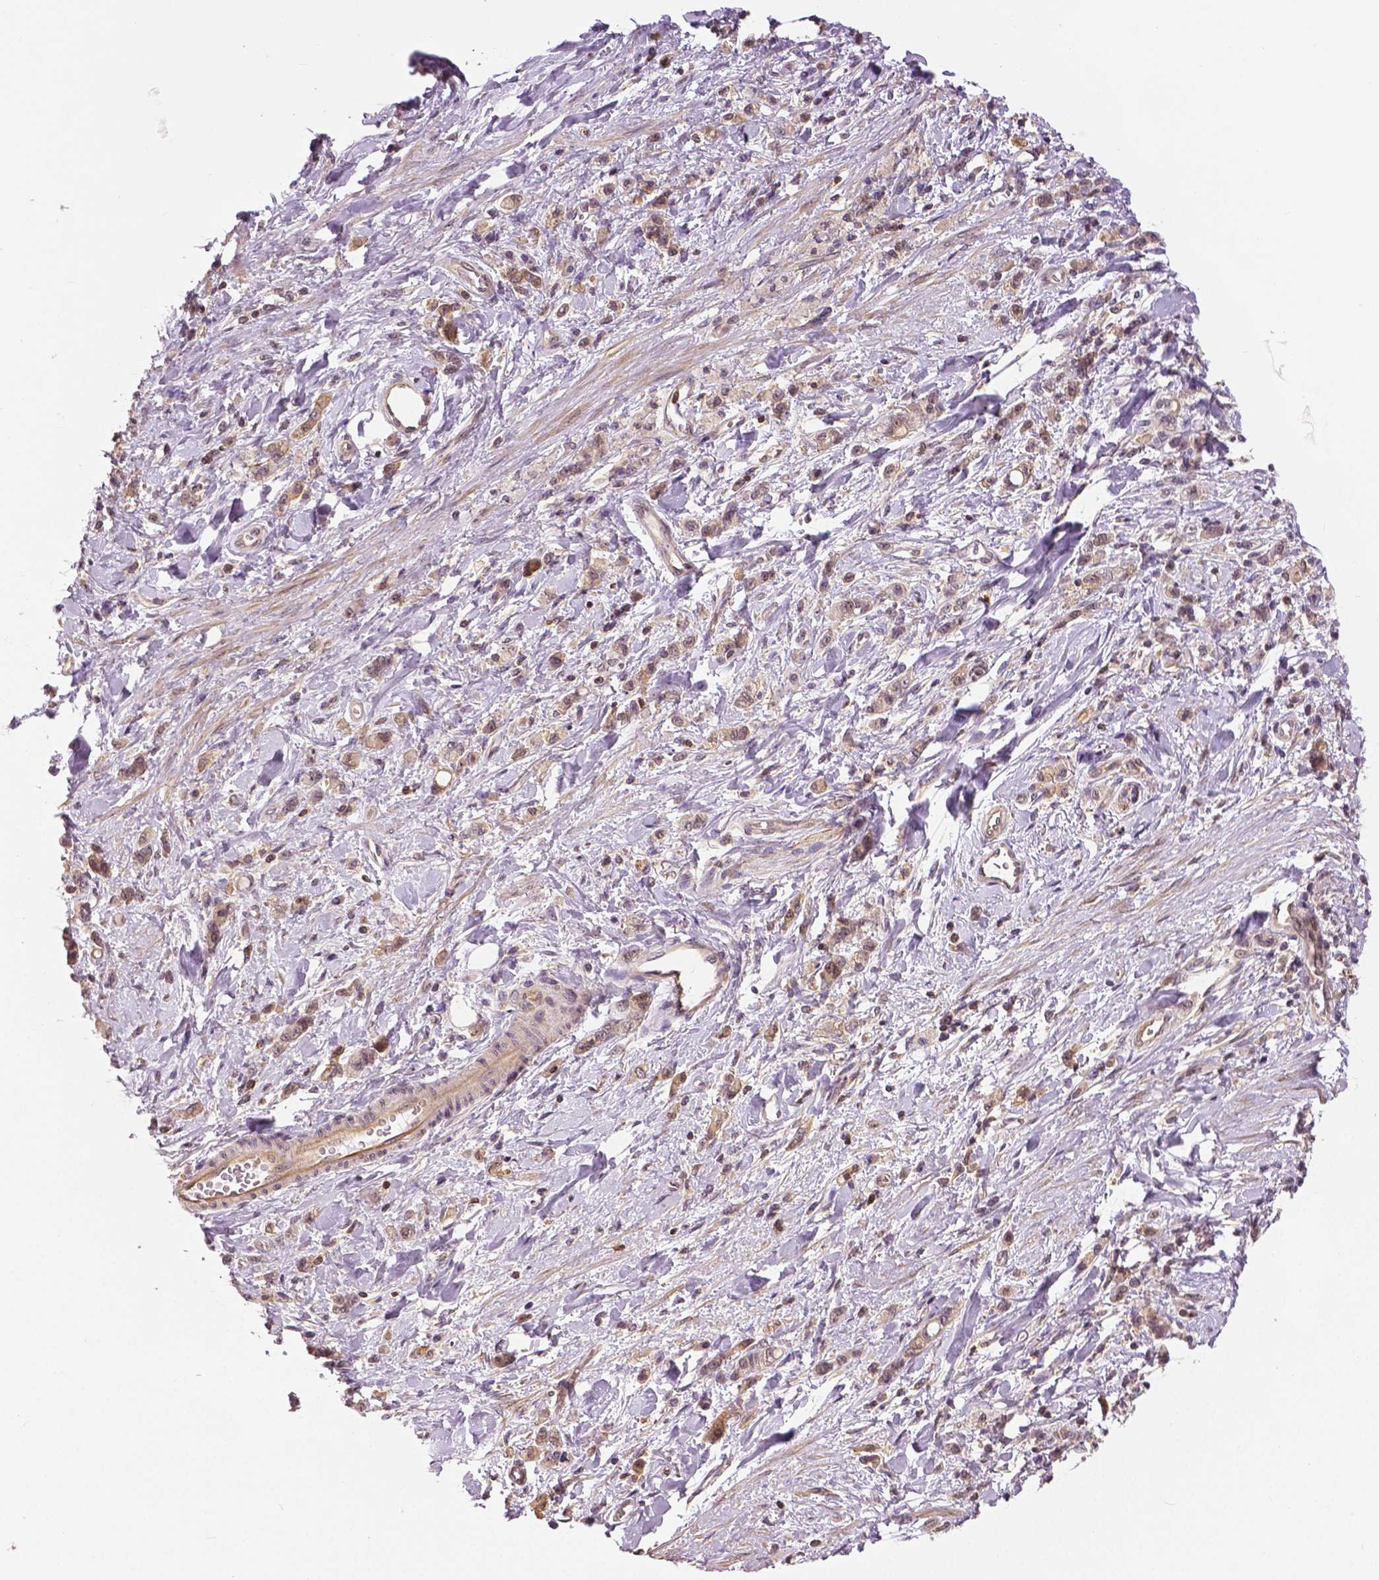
{"staining": {"intensity": "weak", "quantity": "25%-75%", "location": "cytoplasmic/membranous"}, "tissue": "stomach cancer", "cell_type": "Tumor cells", "image_type": "cancer", "snomed": [{"axis": "morphology", "description": "Adenocarcinoma, NOS"}, {"axis": "topography", "description": "Stomach"}], "caption": "Stomach cancer tissue demonstrates weak cytoplasmic/membranous staining in about 25%-75% of tumor cells", "gene": "ANXA13", "patient": {"sex": "male", "age": 77}}